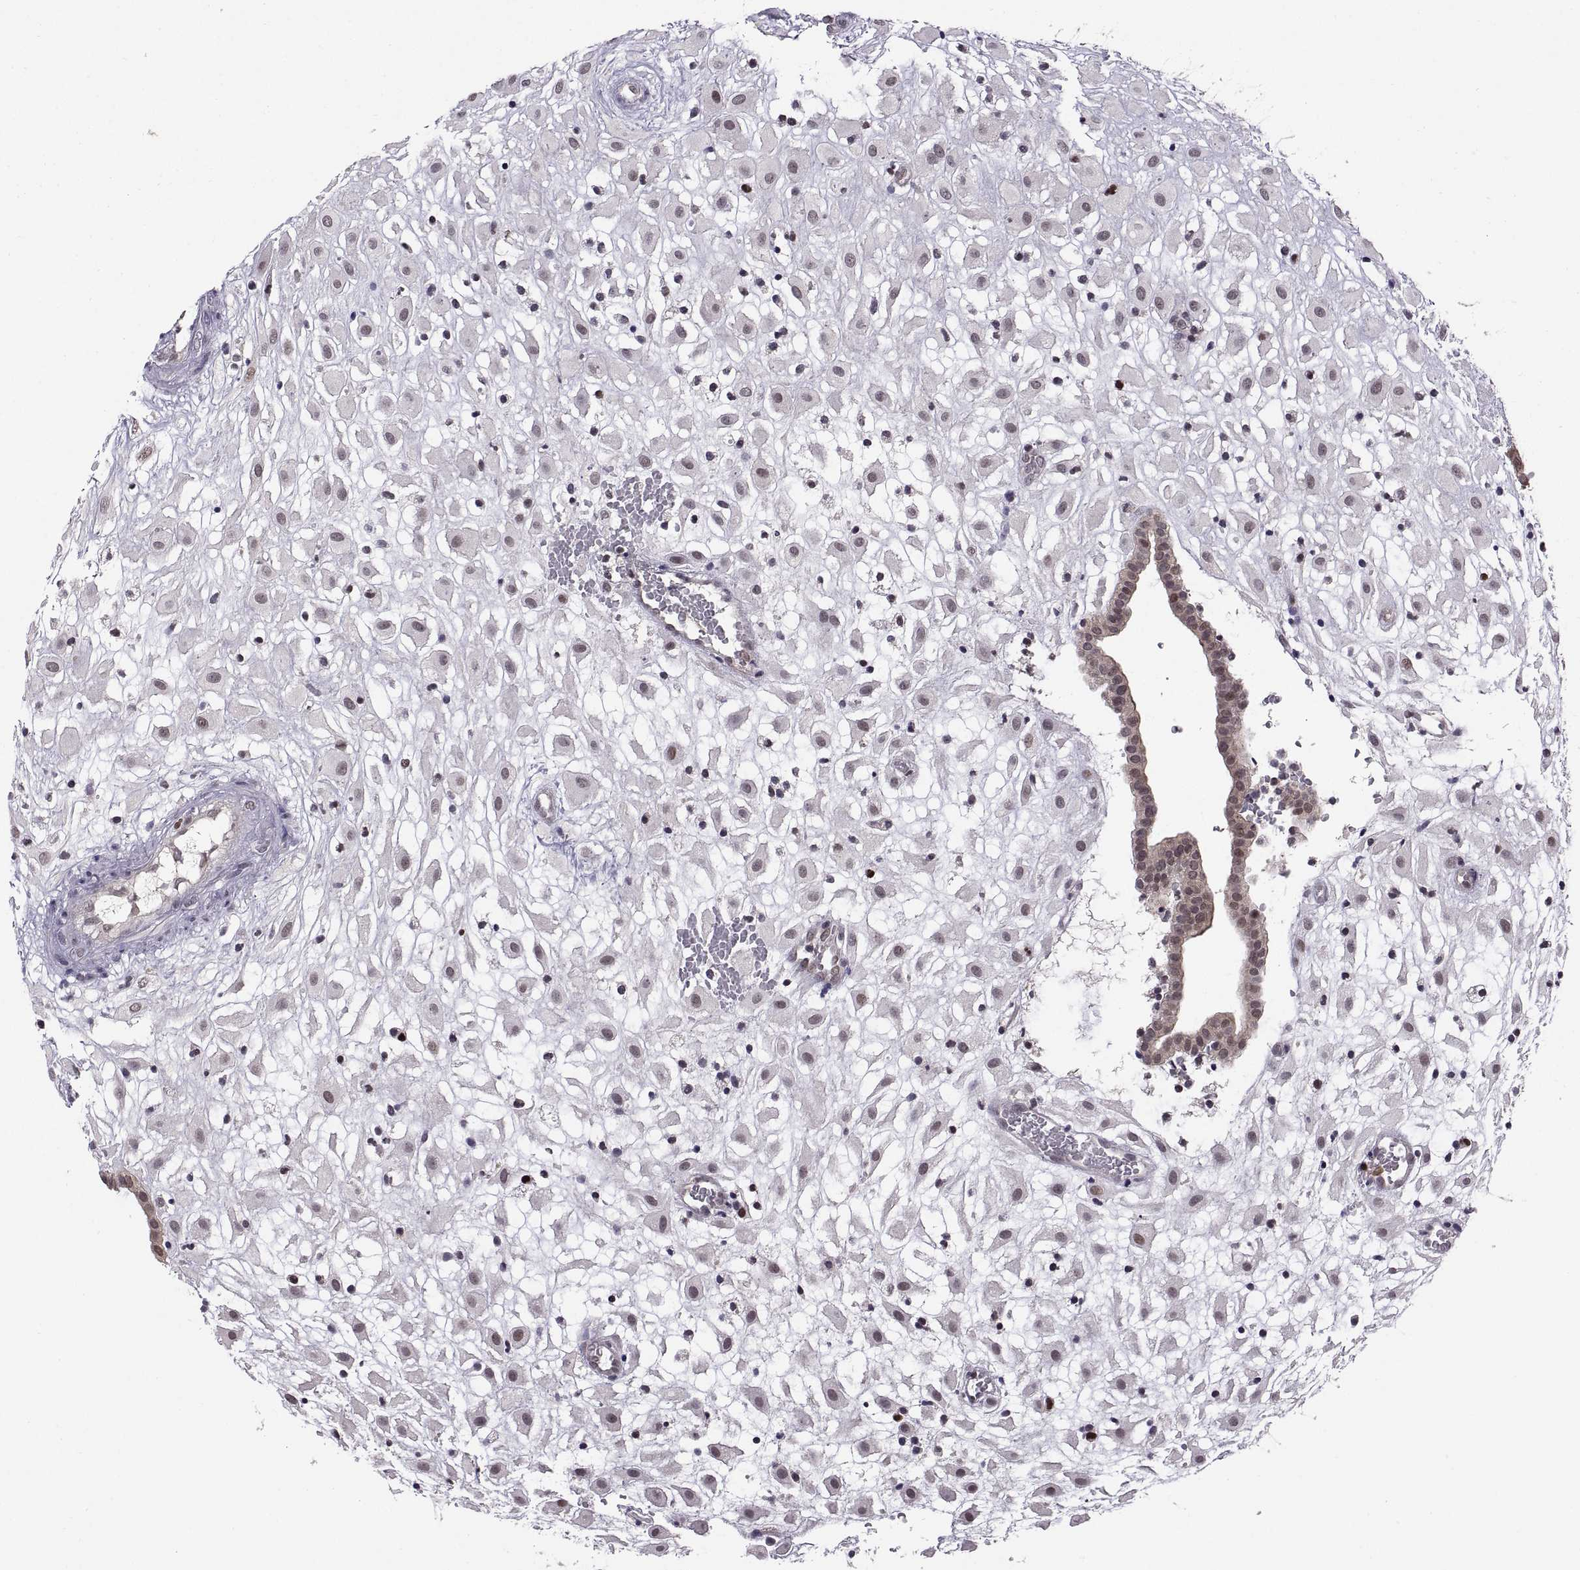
{"staining": {"intensity": "negative", "quantity": "none", "location": "none"}, "tissue": "placenta", "cell_type": "Decidual cells", "image_type": "normal", "snomed": [{"axis": "morphology", "description": "Normal tissue, NOS"}, {"axis": "topography", "description": "Placenta"}], "caption": "A high-resolution histopathology image shows immunohistochemistry (IHC) staining of unremarkable placenta, which displays no significant staining in decidual cells.", "gene": "CHFR", "patient": {"sex": "female", "age": 24}}